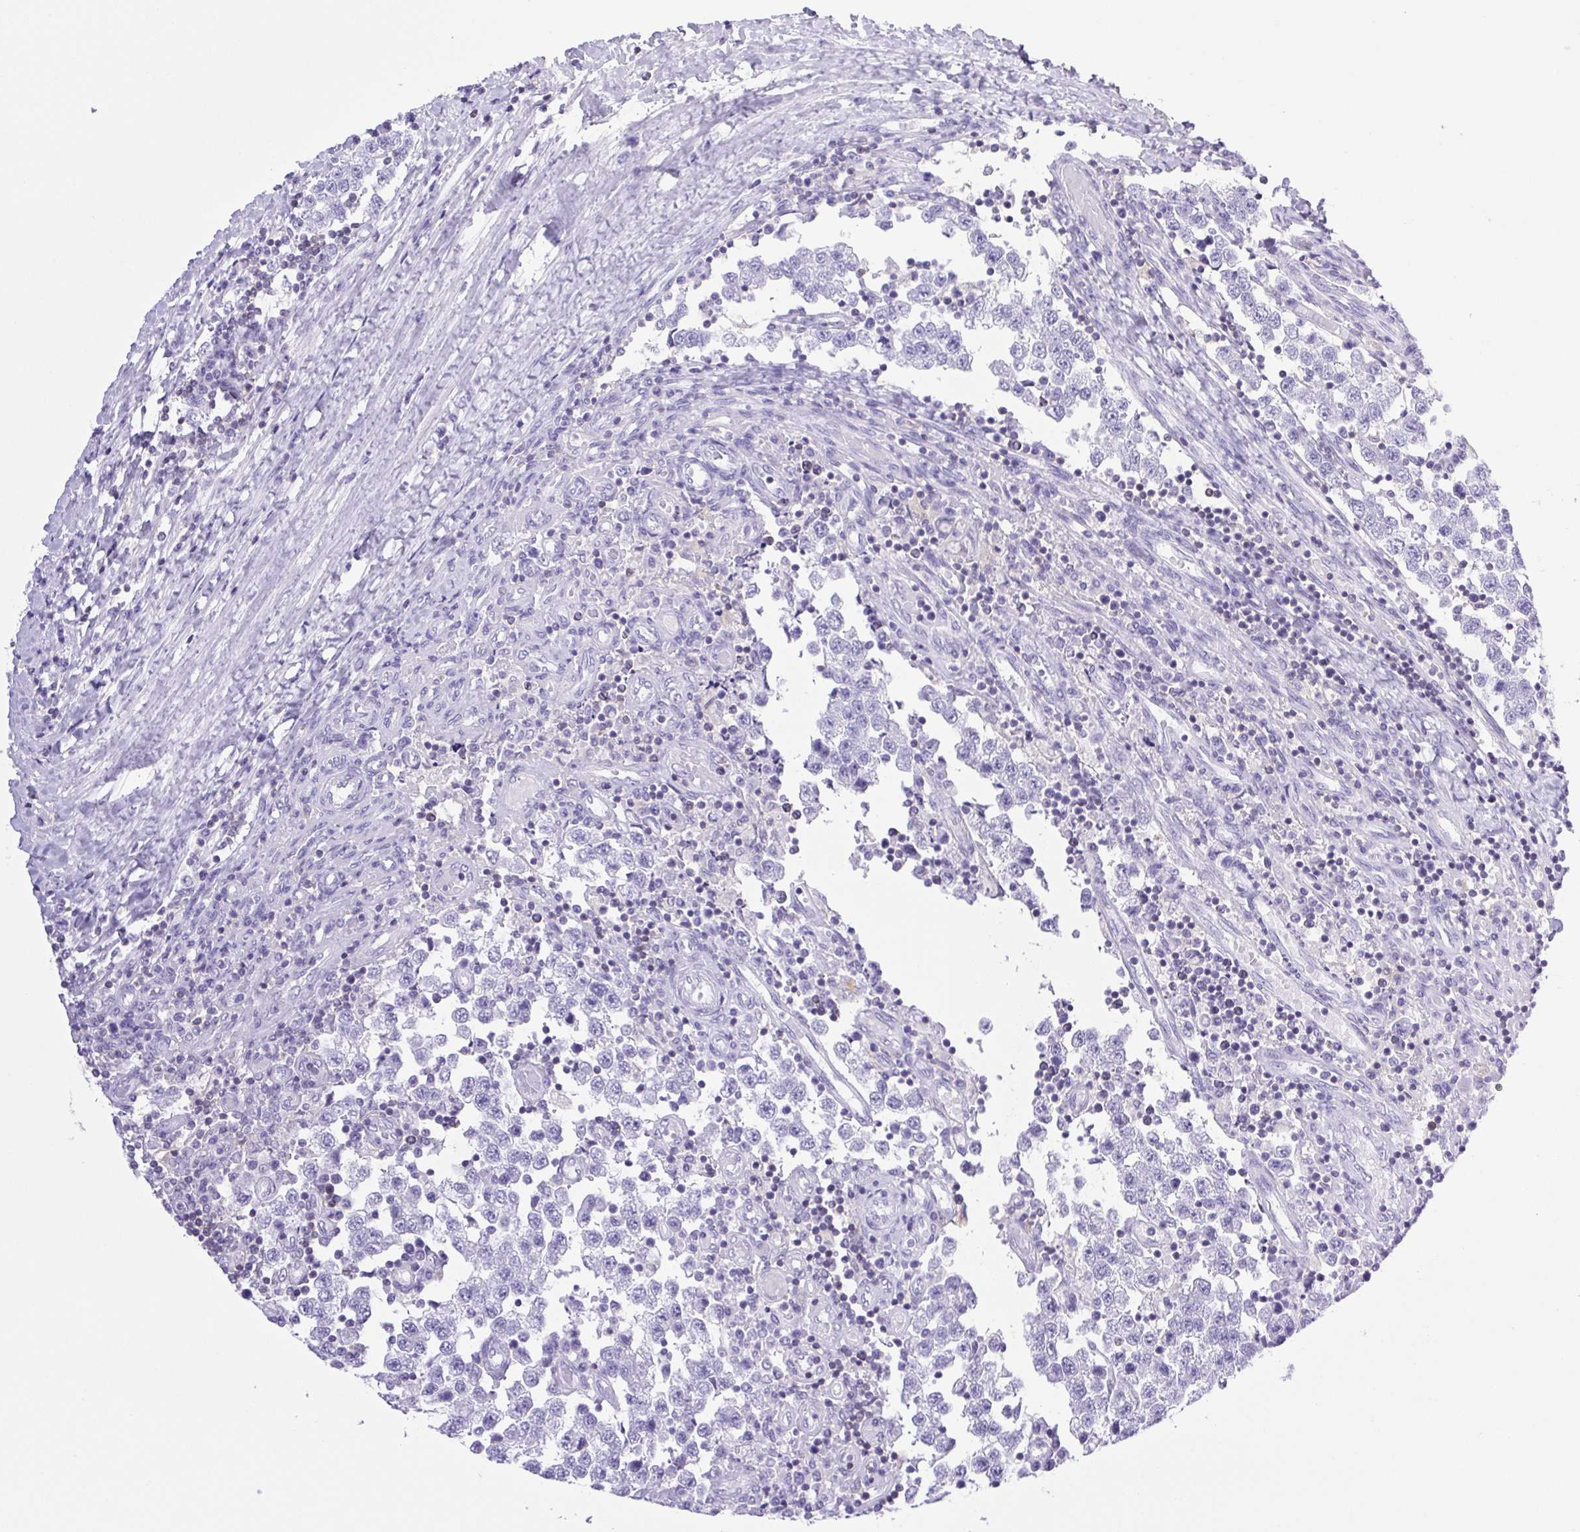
{"staining": {"intensity": "negative", "quantity": "none", "location": "none"}, "tissue": "testis cancer", "cell_type": "Tumor cells", "image_type": "cancer", "snomed": [{"axis": "morphology", "description": "Seminoma, NOS"}, {"axis": "topography", "description": "Testis"}], "caption": "An immunohistochemistry (IHC) micrograph of seminoma (testis) is shown. There is no staining in tumor cells of seminoma (testis).", "gene": "SYNPR", "patient": {"sex": "male", "age": 34}}